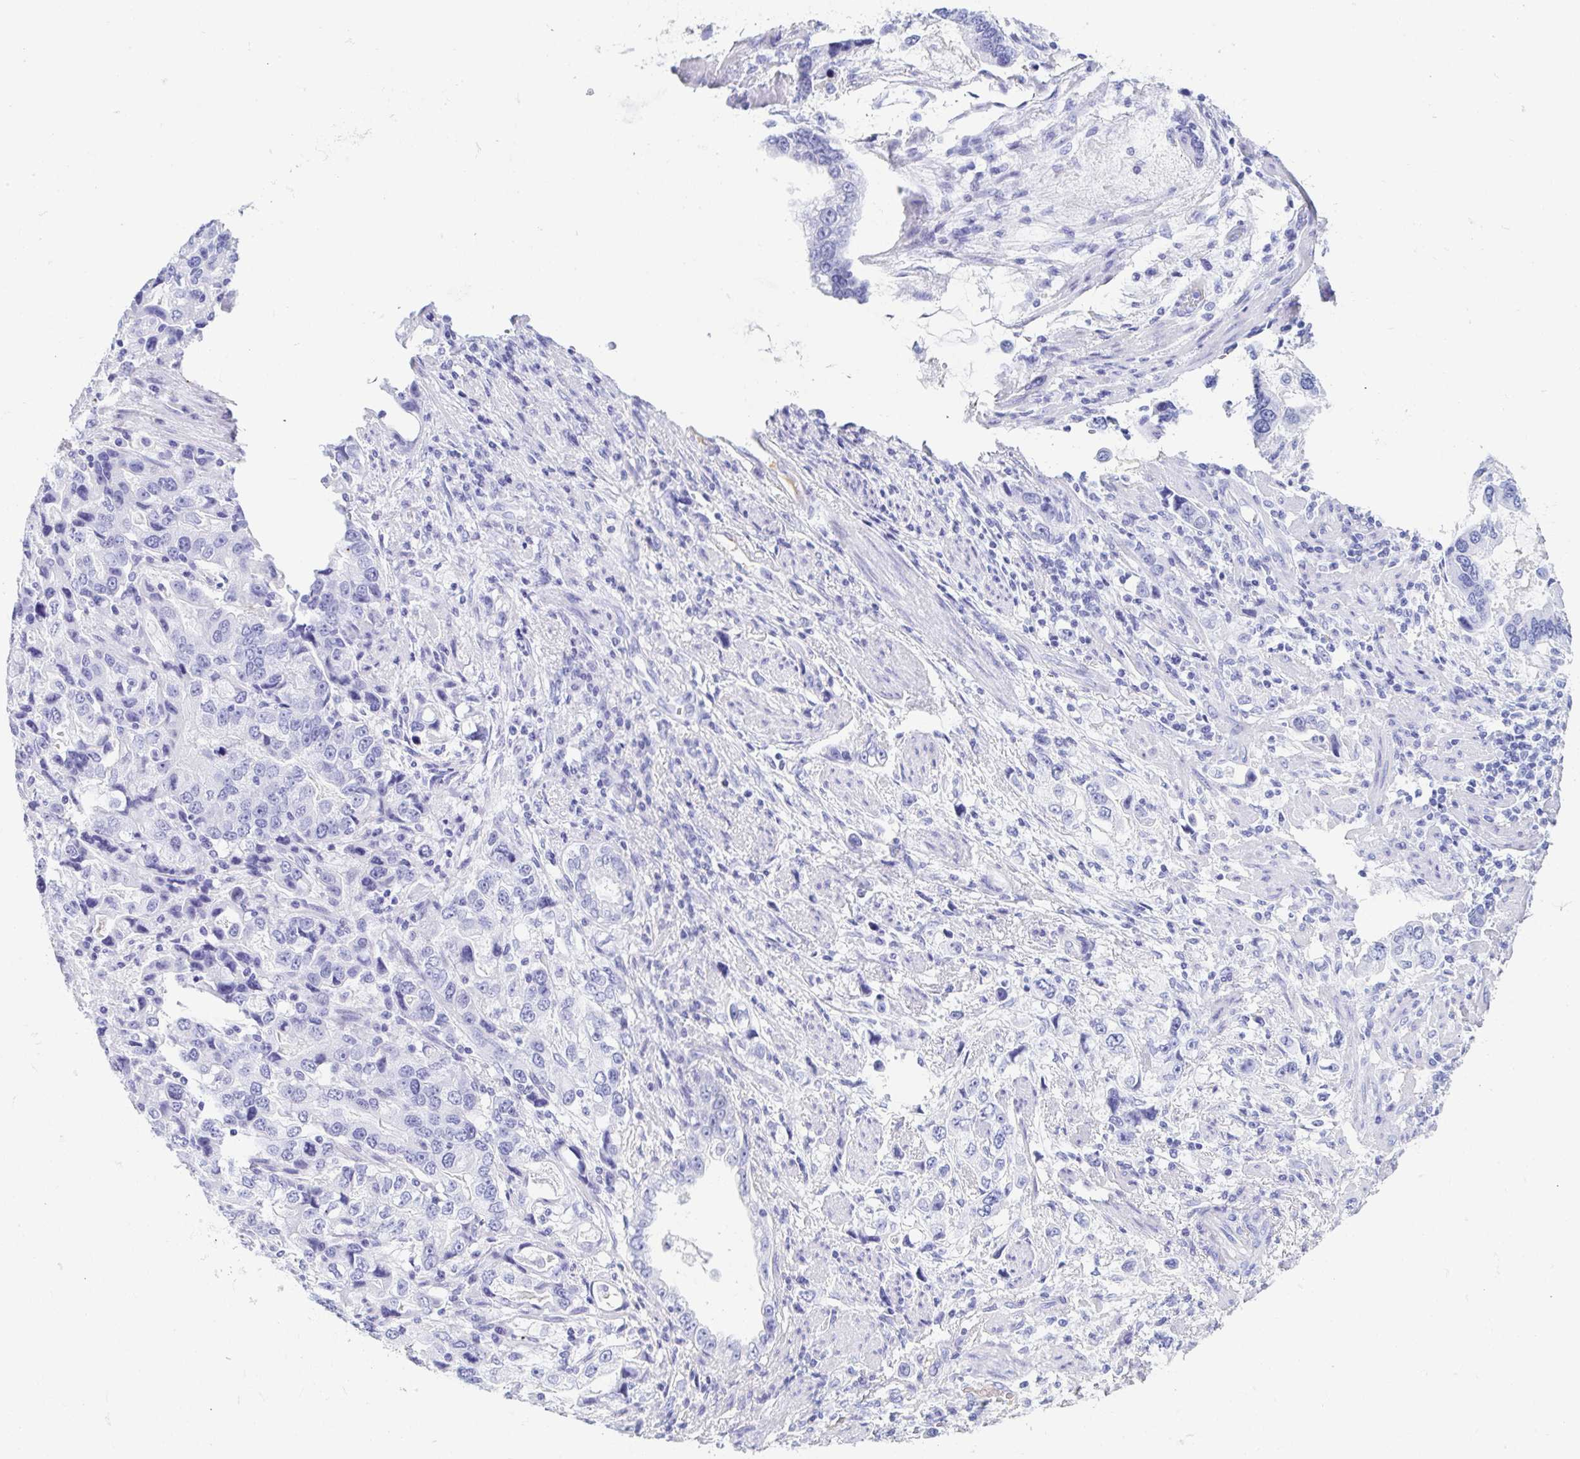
{"staining": {"intensity": "negative", "quantity": "none", "location": "none"}, "tissue": "stomach cancer", "cell_type": "Tumor cells", "image_type": "cancer", "snomed": [{"axis": "morphology", "description": "Adenocarcinoma, NOS"}, {"axis": "topography", "description": "Stomach, lower"}], "caption": "Stomach cancer was stained to show a protein in brown. There is no significant expression in tumor cells. Brightfield microscopy of immunohistochemistry (IHC) stained with DAB (brown) and hematoxylin (blue), captured at high magnification.", "gene": "GKN1", "patient": {"sex": "female", "age": 93}}